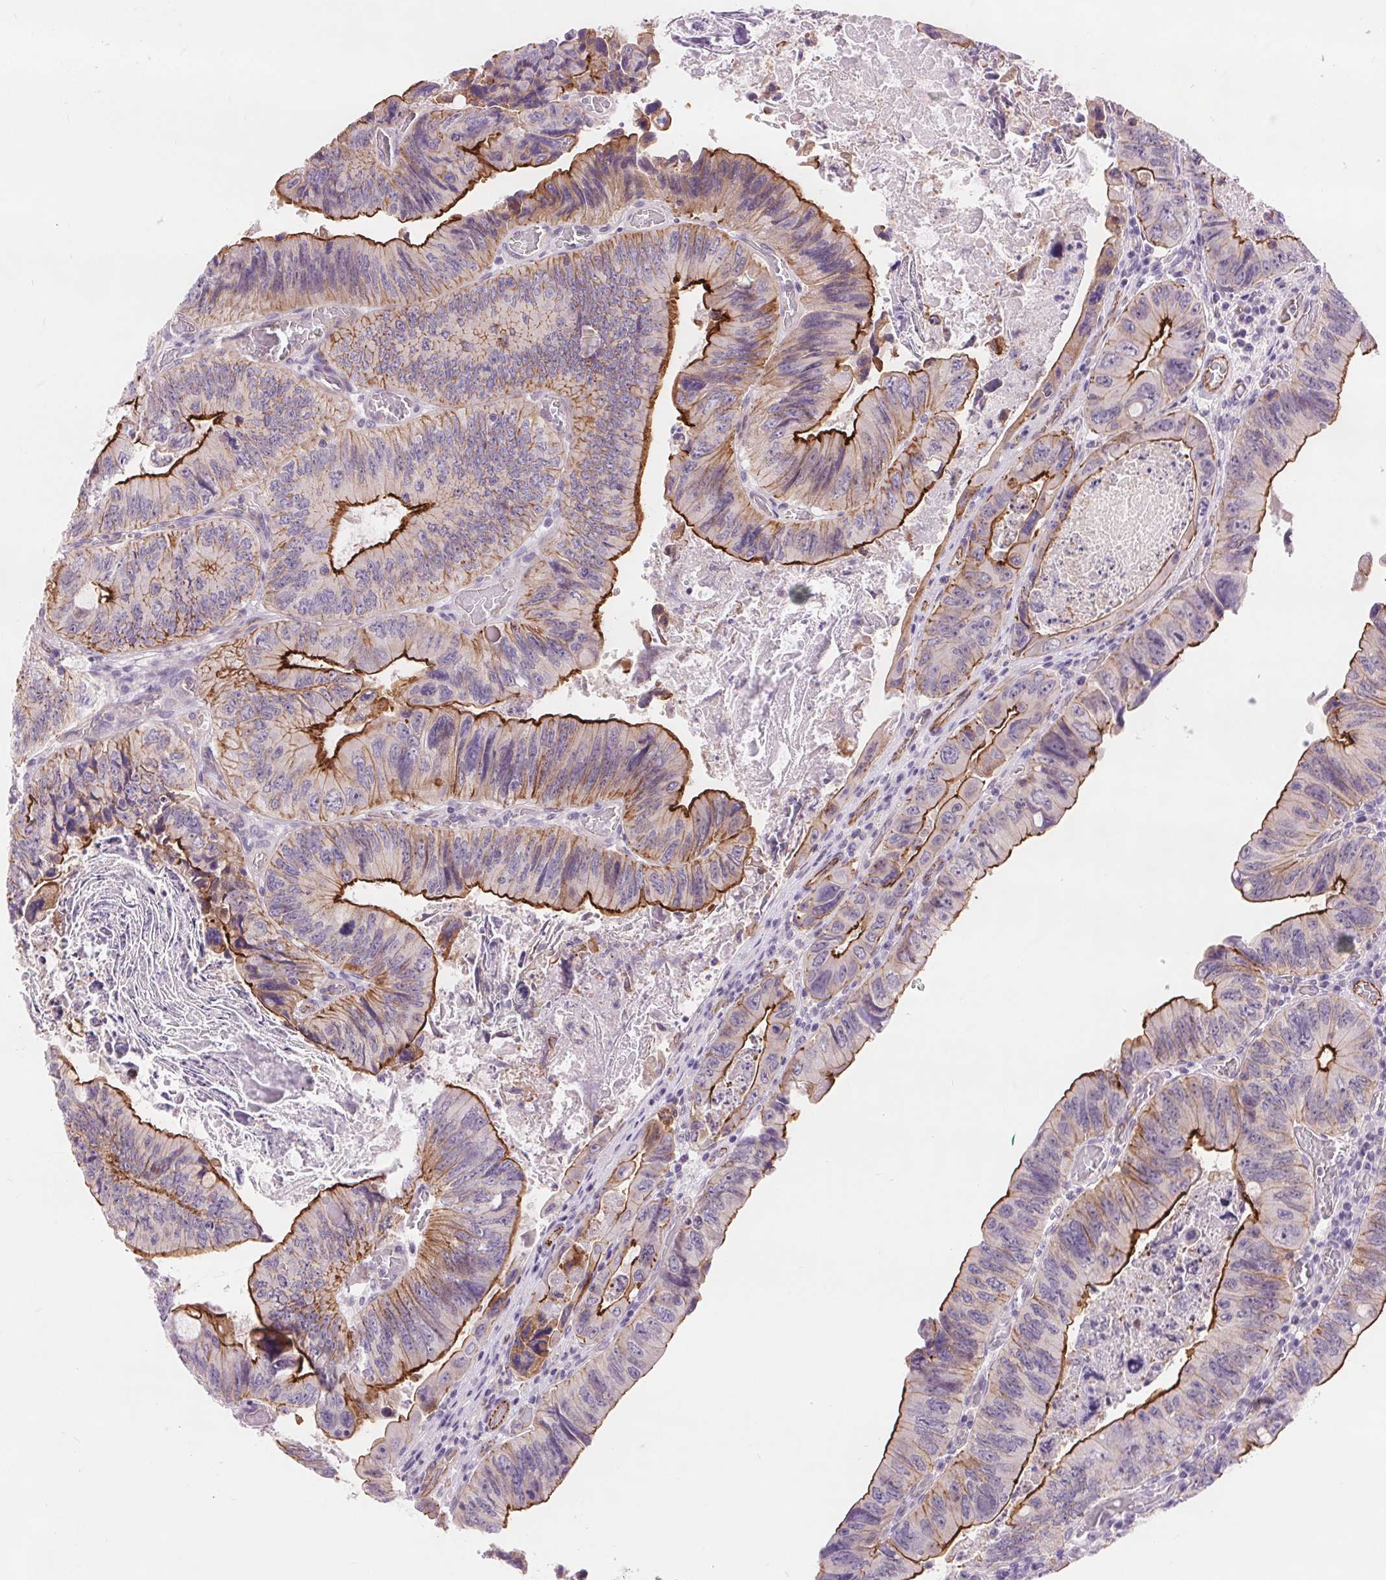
{"staining": {"intensity": "strong", "quantity": "25%-75%", "location": "cytoplasmic/membranous"}, "tissue": "colorectal cancer", "cell_type": "Tumor cells", "image_type": "cancer", "snomed": [{"axis": "morphology", "description": "Adenocarcinoma, NOS"}, {"axis": "topography", "description": "Colon"}], "caption": "A histopathology image showing strong cytoplasmic/membranous expression in about 25%-75% of tumor cells in colorectal cancer (adenocarcinoma), as visualized by brown immunohistochemical staining.", "gene": "DIXDC1", "patient": {"sex": "female", "age": 84}}